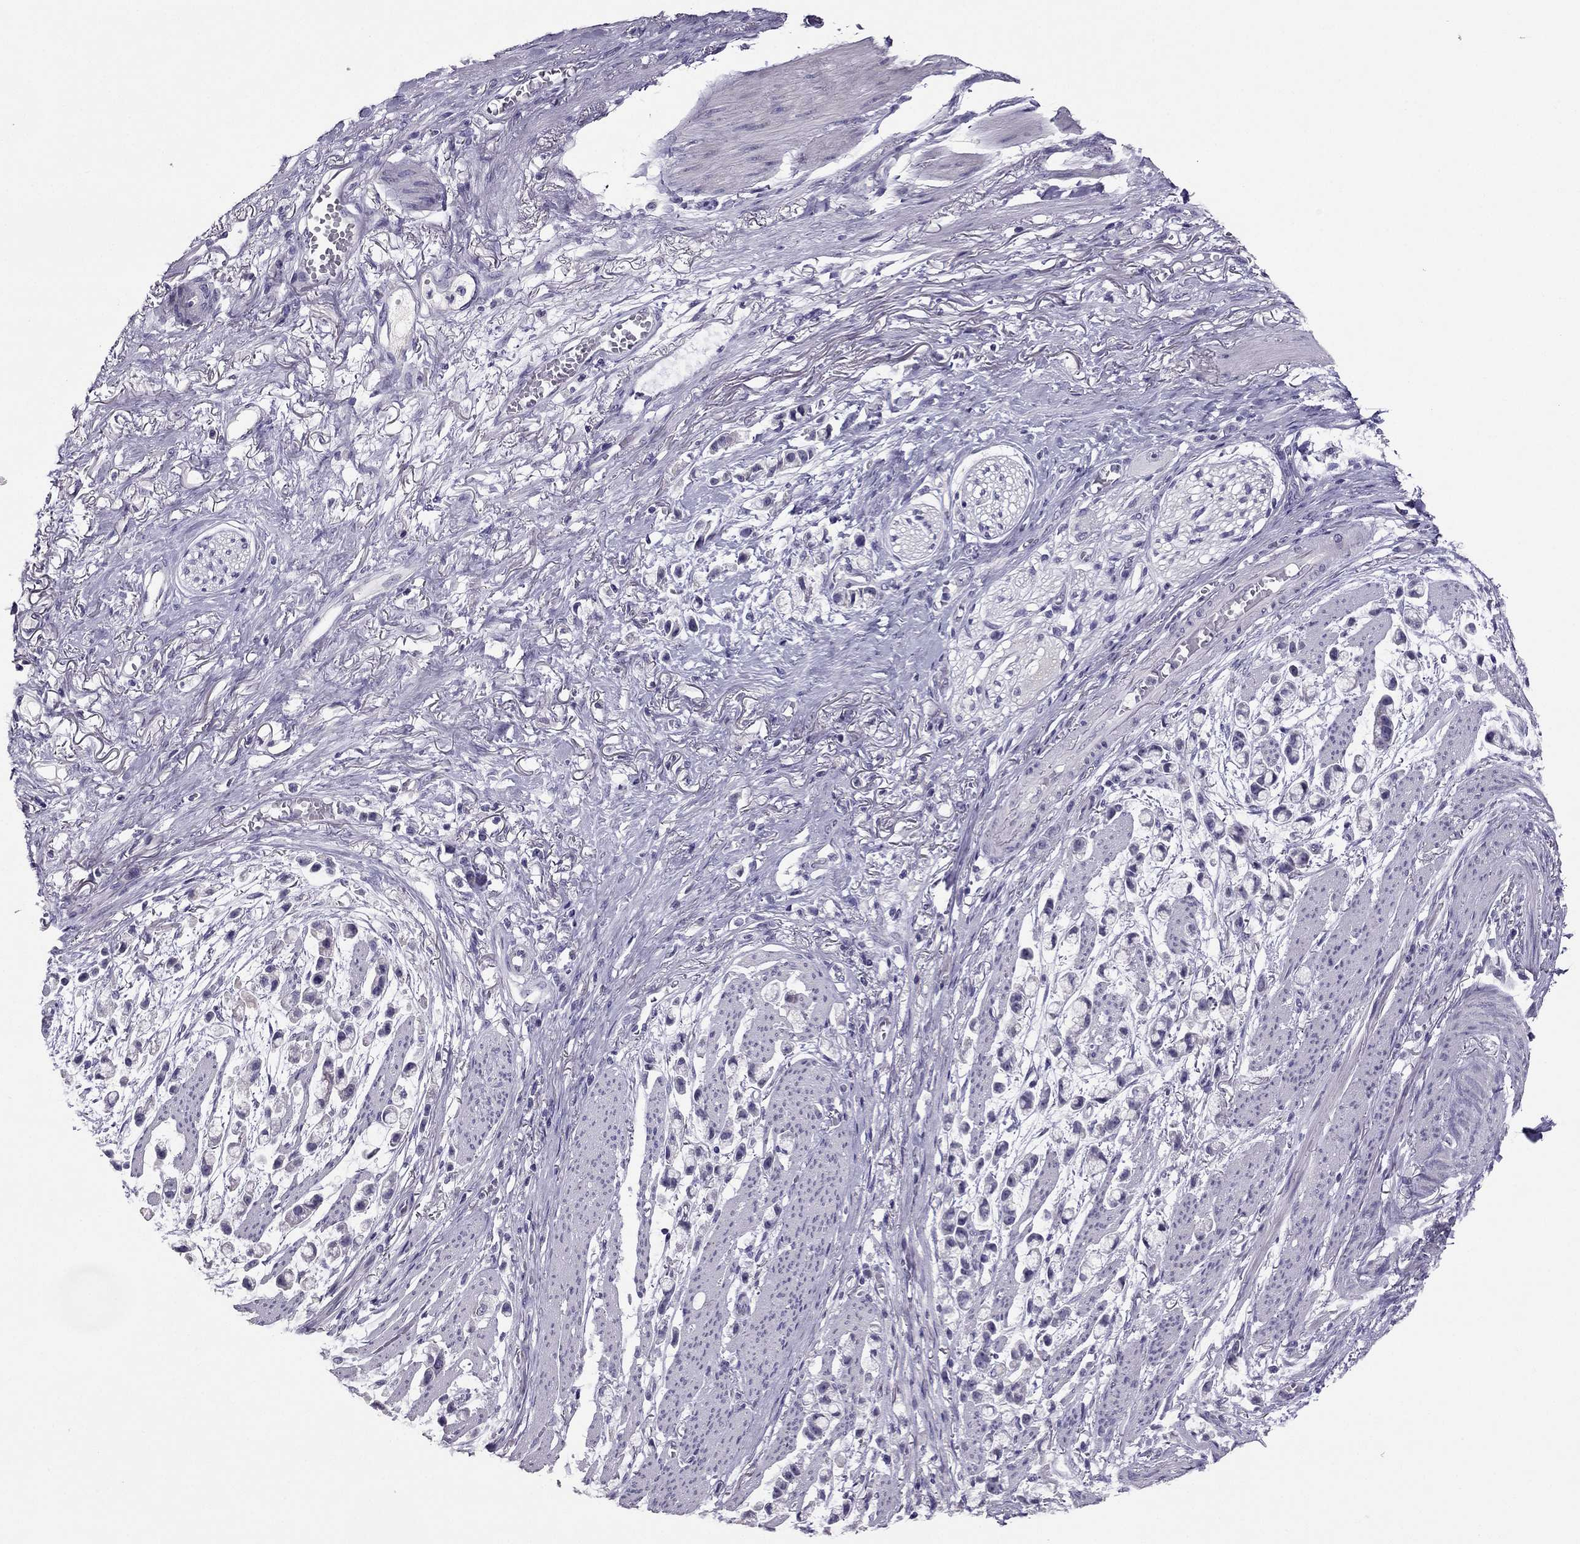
{"staining": {"intensity": "negative", "quantity": "none", "location": "none"}, "tissue": "stomach cancer", "cell_type": "Tumor cells", "image_type": "cancer", "snomed": [{"axis": "morphology", "description": "Adenocarcinoma, NOS"}, {"axis": "topography", "description": "Stomach"}], "caption": "An immunohistochemistry image of stomach cancer (adenocarcinoma) is shown. There is no staining in tumor cells of stomach cancer (adenocarcinoma).", "gene": "RHO", "patient": {"sex": "female", "age": 81}}